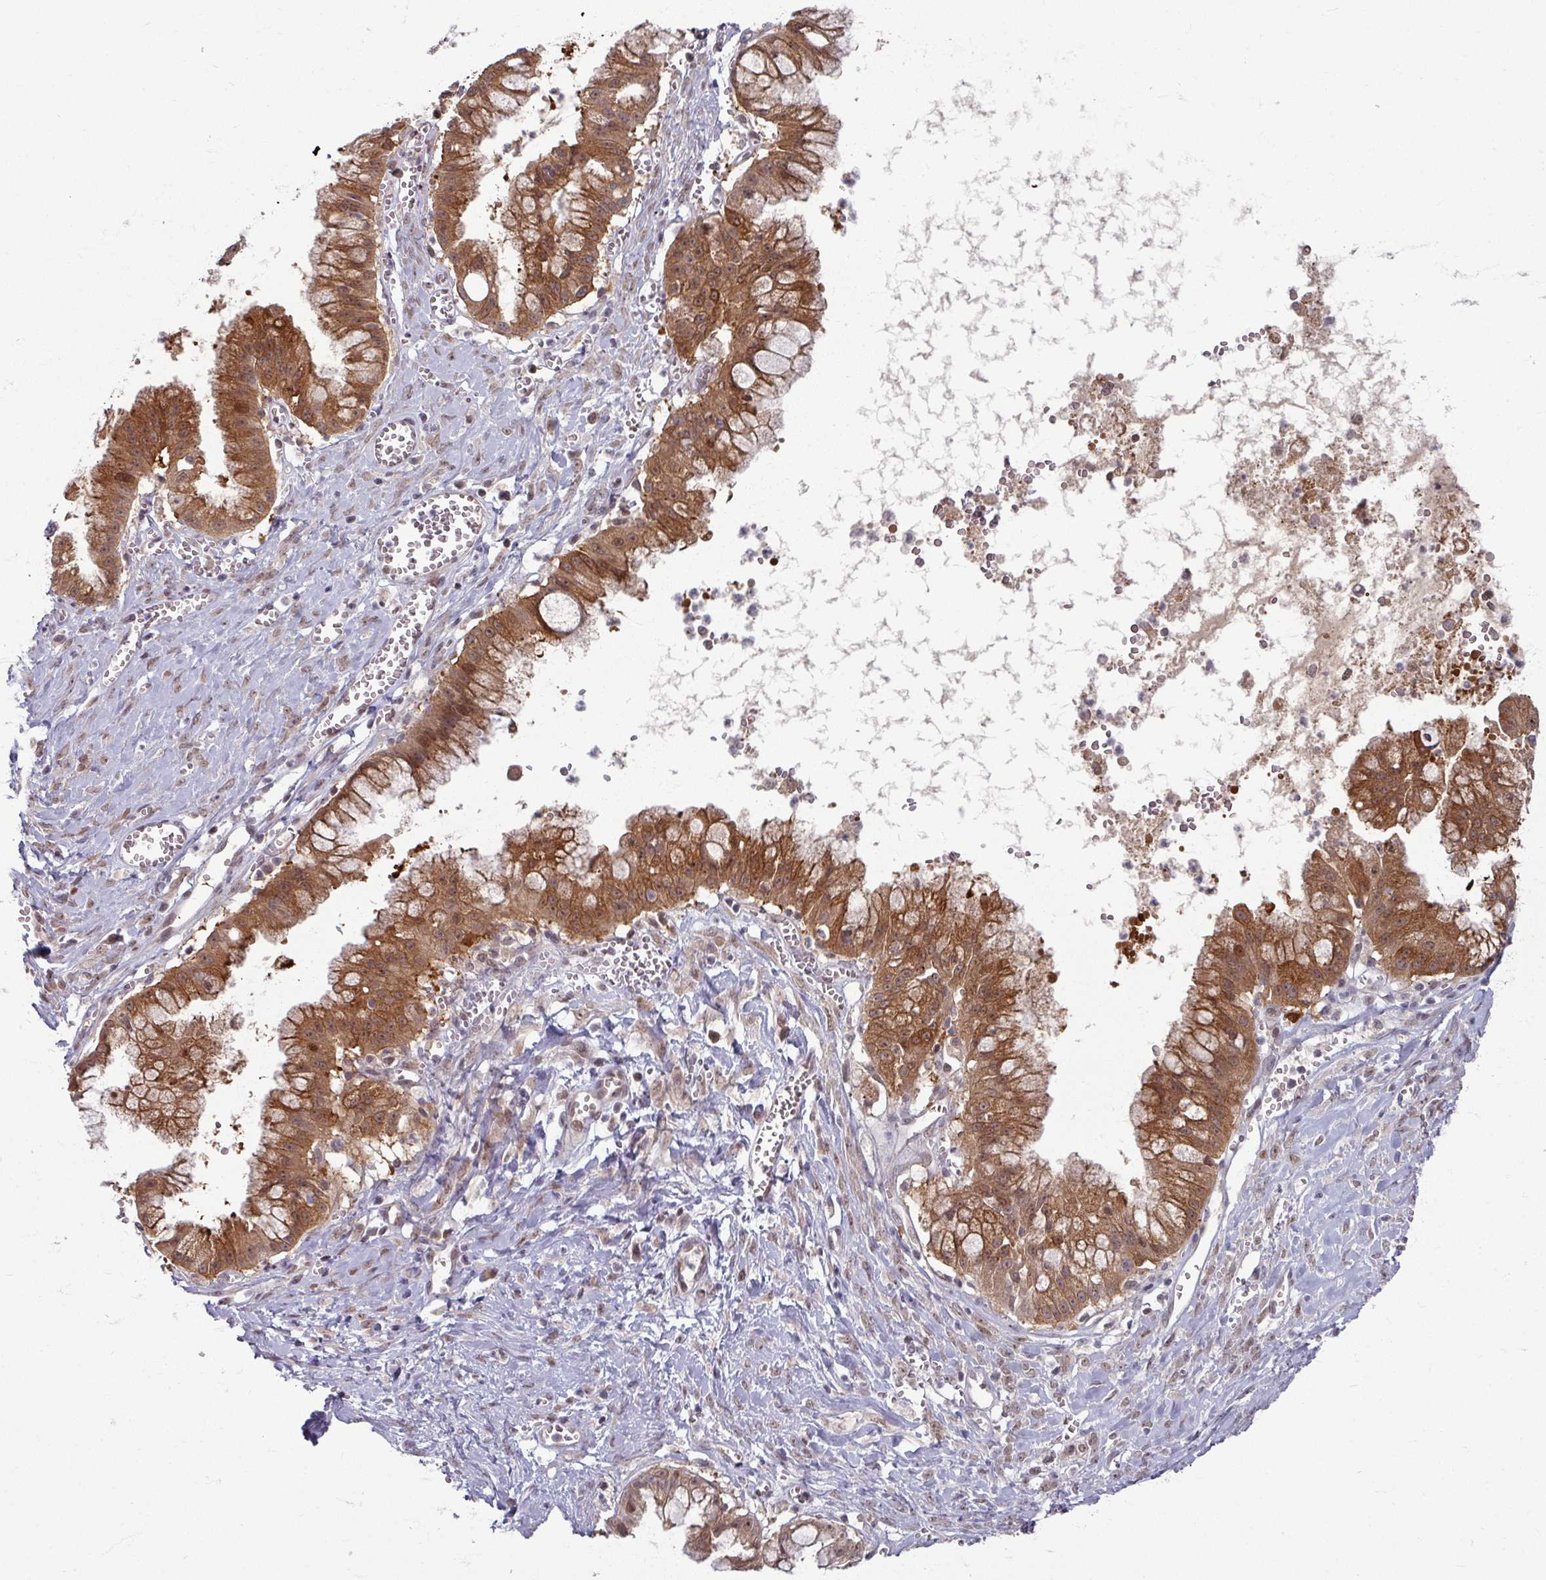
{"staining": {"intensity": "strong", "quantity": ">75%", "location": "cytoplasmic/membranous"}, "tissue": "ovarian cancer", "cell_type": "Tumor cells", "image_type": "cancer", "snomed": [{"axis": "morphology", "description": "Cystadenocarcinoma, mucinous, NOS"}, {"axis": "topography", "description": "Ovary"}], "caption": "Immunohistochemistry micrograph of ovarian cancer stained for a protein (brown), which reveals high levels of strong cytoplasmic/membranous positivity in approximately >75% of tumor cells.", "gene": "KLC3", "patient": {"sex": "female", "age": 70}}